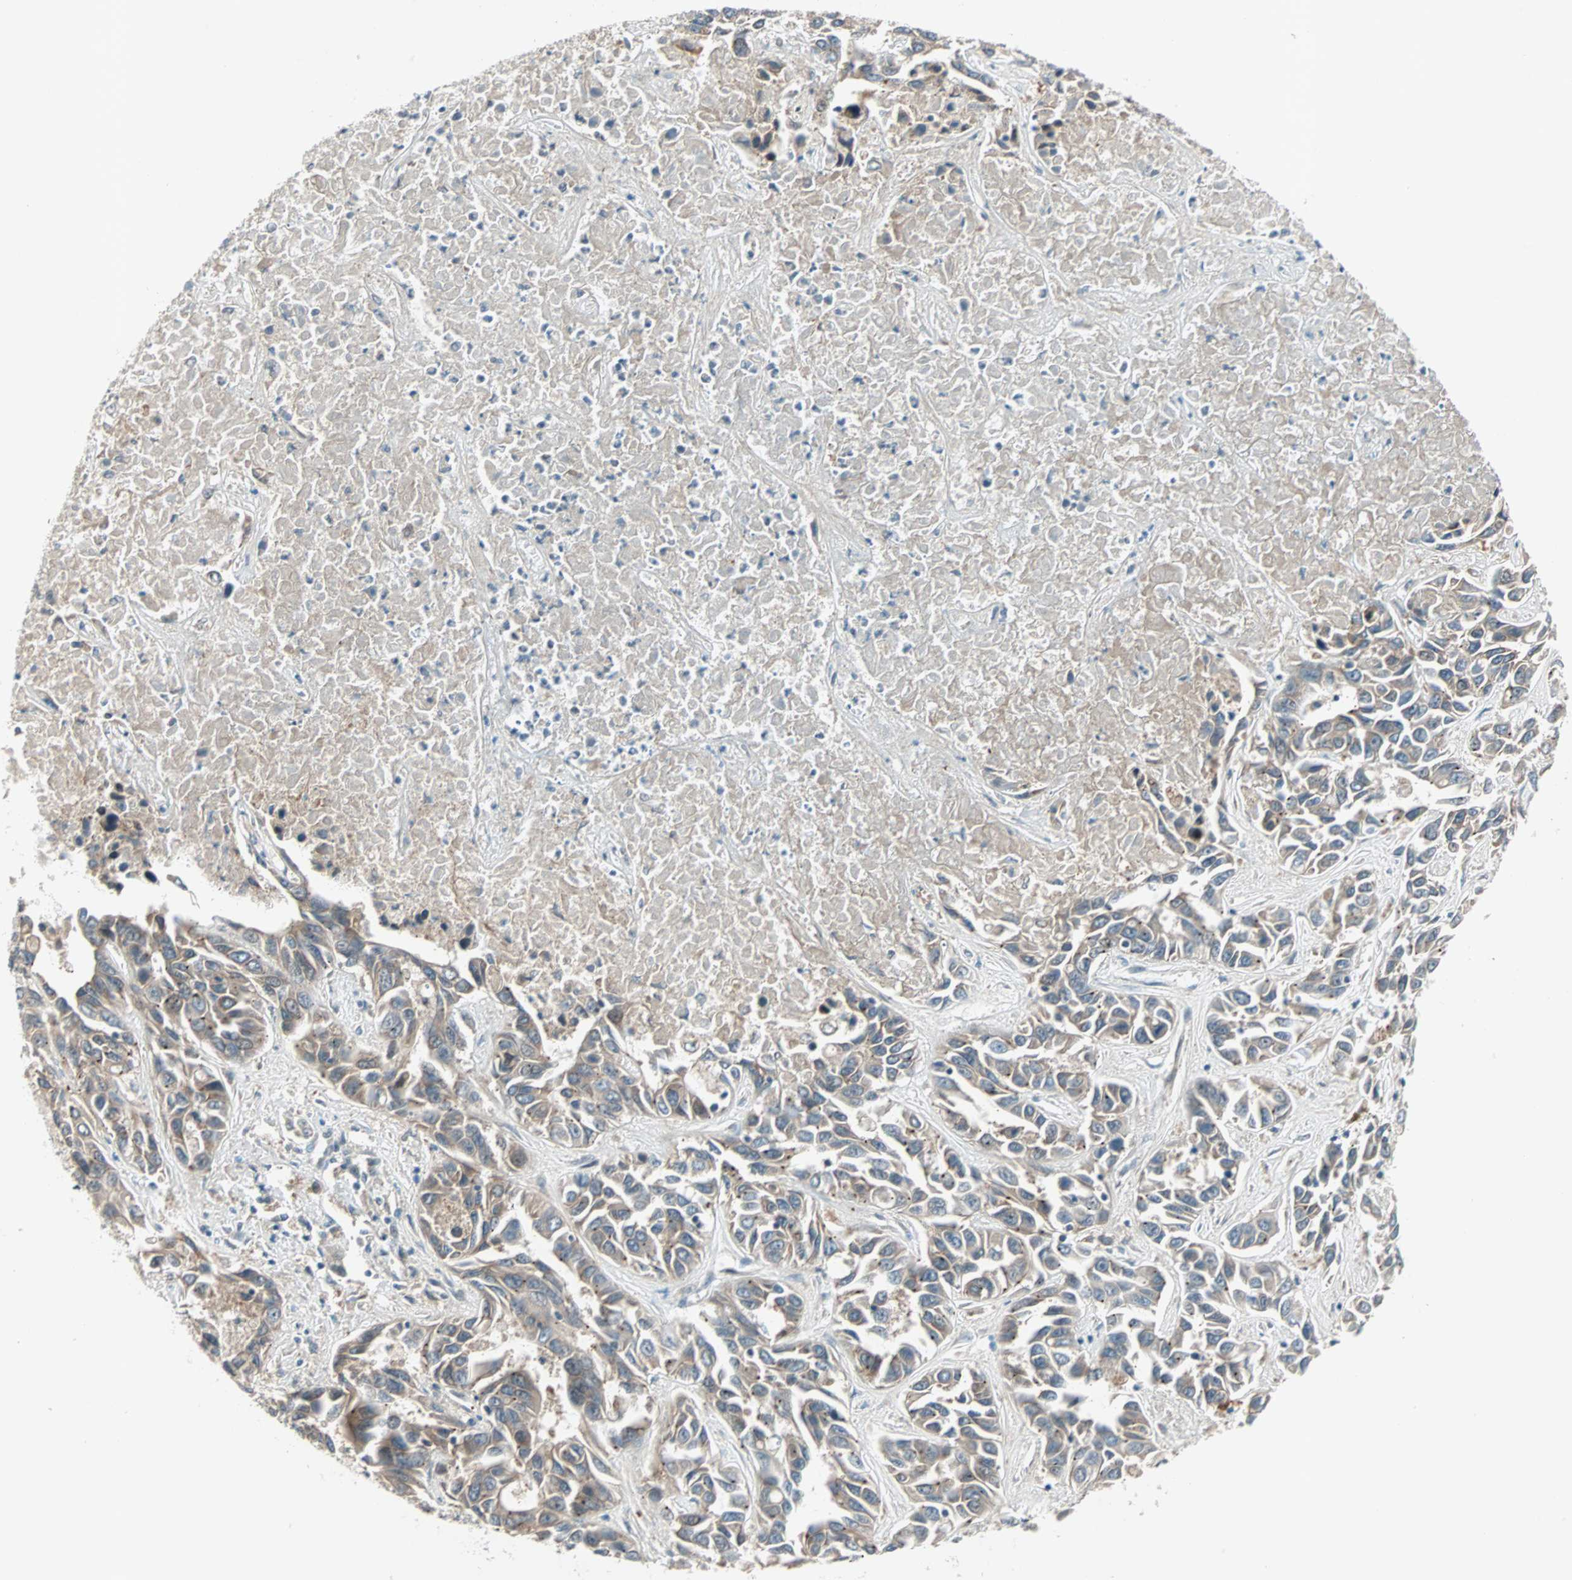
{"staining": {"intensity": "weak", "quantity": ">75%", "location": "cytoplasmic/membranous"}, "tissue": "liver cancer", "cell_type": "Tumor cells", "image_type": "cancer", "snomed": [{"axis": "morphology", "description": "Cholangiocarcinoma"}, {"axis": "topography", "description": "Liver"}], "caption": "IHC image of neoplastic tissue: human cholangiocarcinoma (liver) stained using immunohistochemistry shows low levels of weak protein expression localized specifically in the cytoplasmic/membranous of tumor cells, appearing as a cytoplasmic/membranous brown color.", "gene": "PGBD1", "patient": {"sex": "female", "age": 52}}